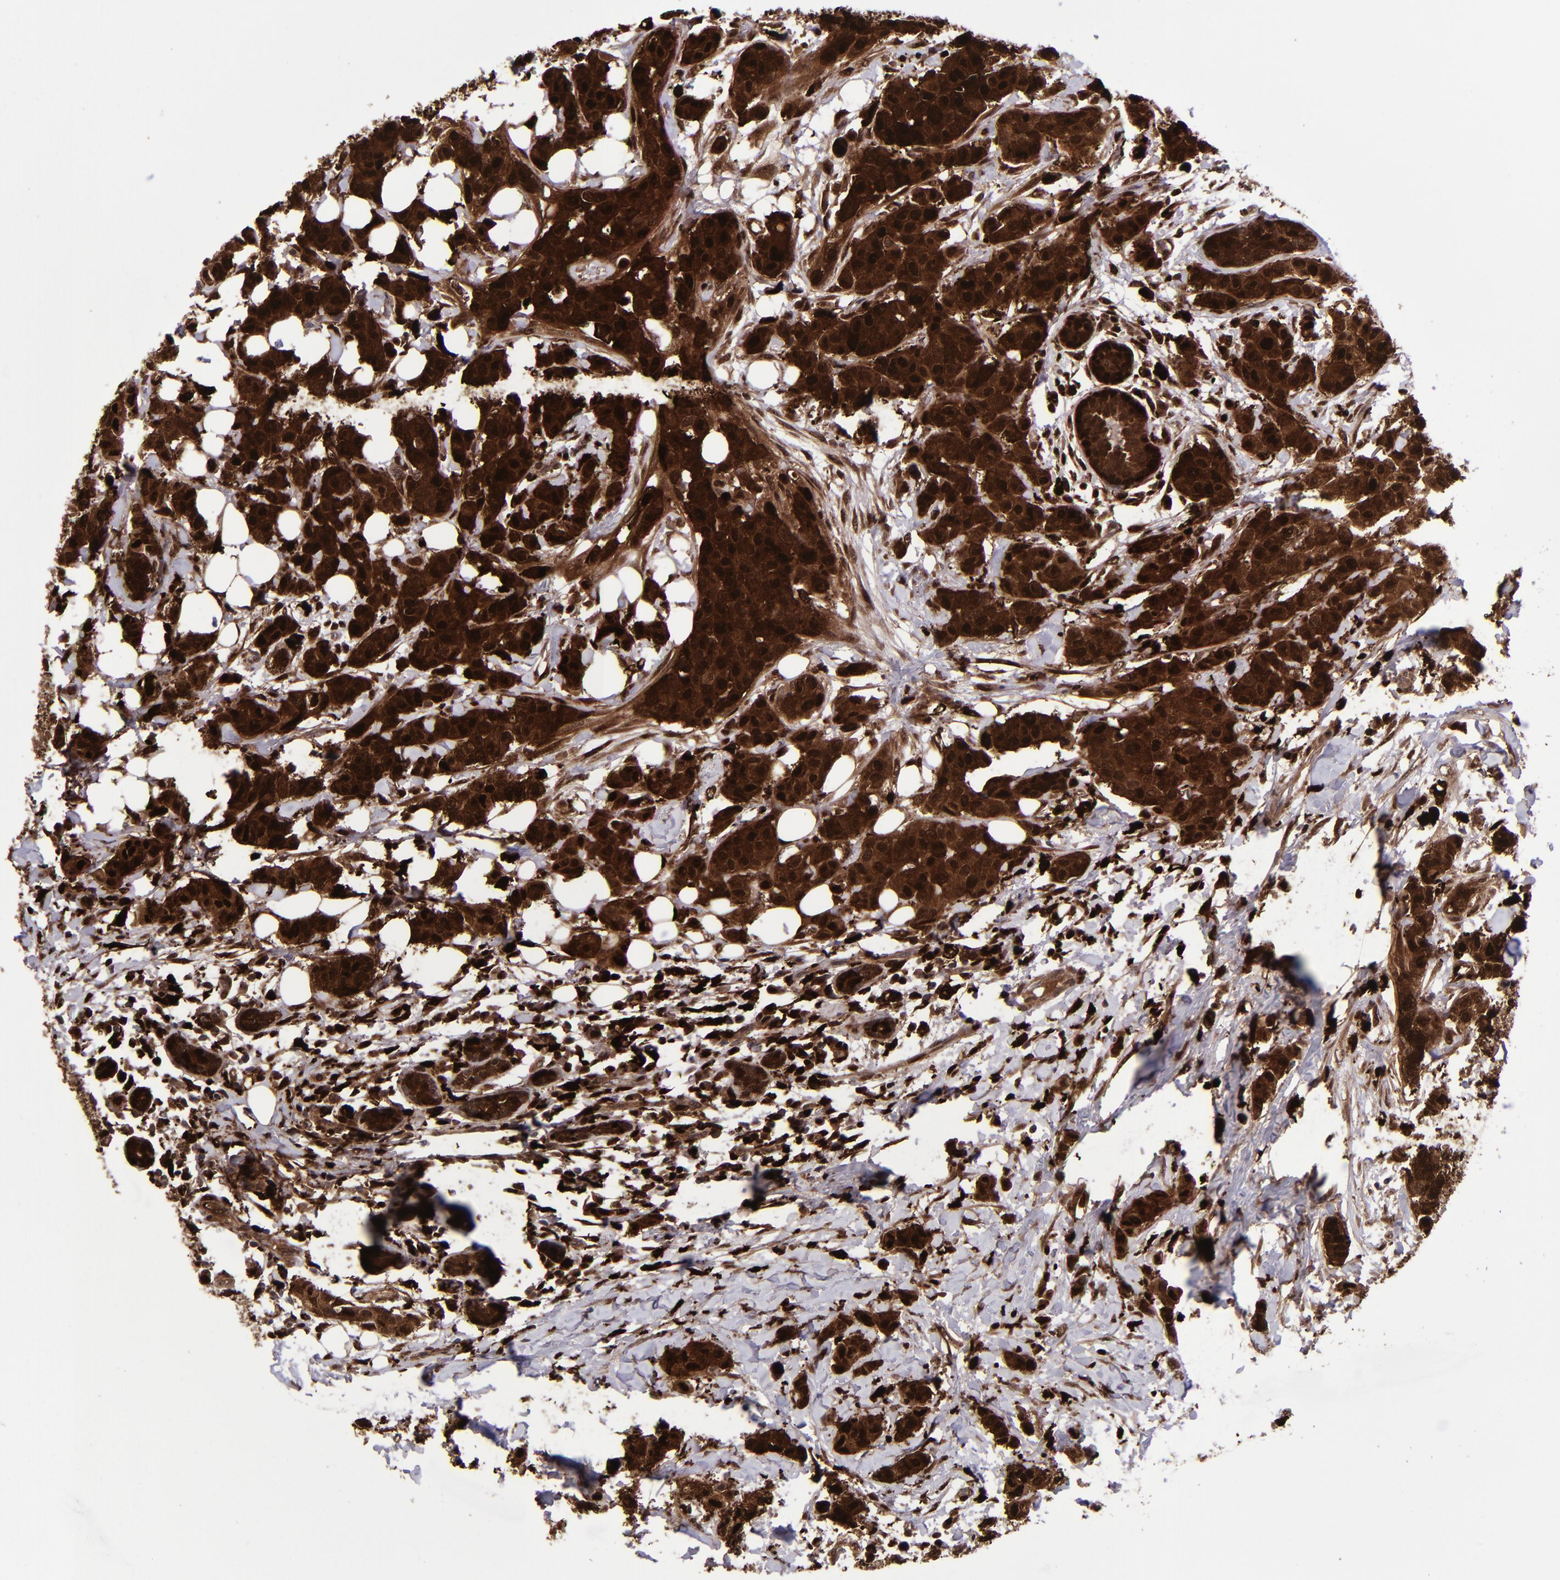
{"staining": {"intensity": "strong", "quantity": ">75%", "location": "cytoplasmic/membranous,nuclear"}, "tissue": "breast cancer", "cell_type": "Tumor cells", "image_type": "cancer", "snomed": [{"axis": "morphology", "description": "Duct carcinoma"}, {"axis": "topography", "description": "Breast"}], "caption": "Protein staining demonstrates strong cytoplasmic/membranous and nuclear staining in about >75% of tumor cells in breast intraductal carcinoma. Immunohistochemistry stains the protein in brown and the nuclei are stained blue.", "gene": "TYMP", "patient": {"sex": "female", "age": 40}}